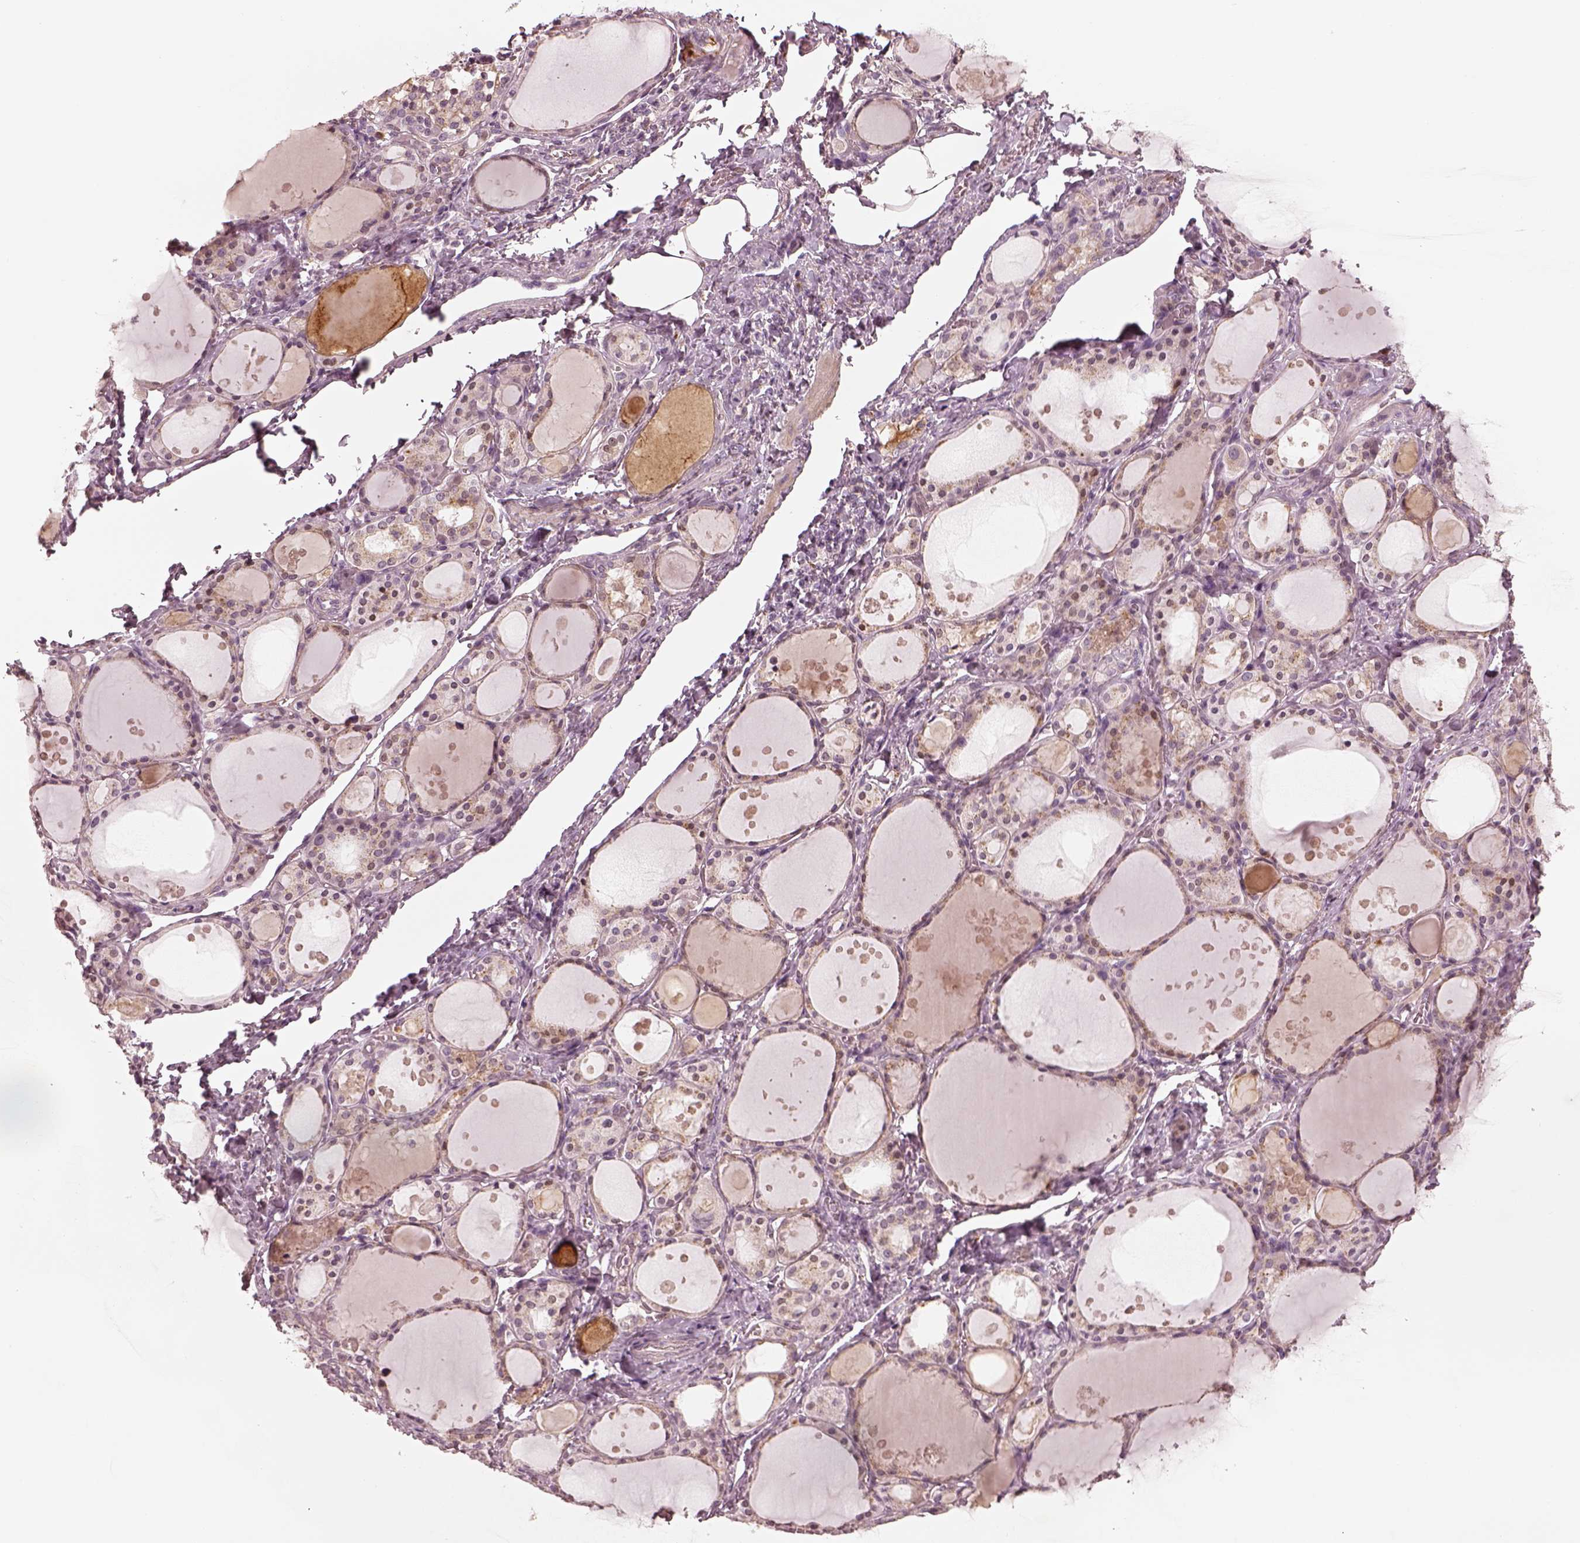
{"staining": {"intensity": "moderate", "quantity": "25%-75%", "location": "cytoplasmic/membranous"}, "tissue": "thyroid gland", "cell_type": "Glandular cells", "image_type": "normal", "snomed": [{"axis": "morphology", "description": "Normal tissue, NOS"}, {"axis": "topography", "description": "Thyroid gland"}], "caption": "Moderate cytoplasmic/membranous protein positivity is identified in approximately 25%-75% of glandular cells in thyroid gland. The staining is performed using DAB (3,3'-diaminobenzidine) brown chromogen to label protein expression. The nuclei are counter-stained blue using hematoxylin.", "gene": "SDCBP2", "patient": {"sex": "male", "age": 68}}